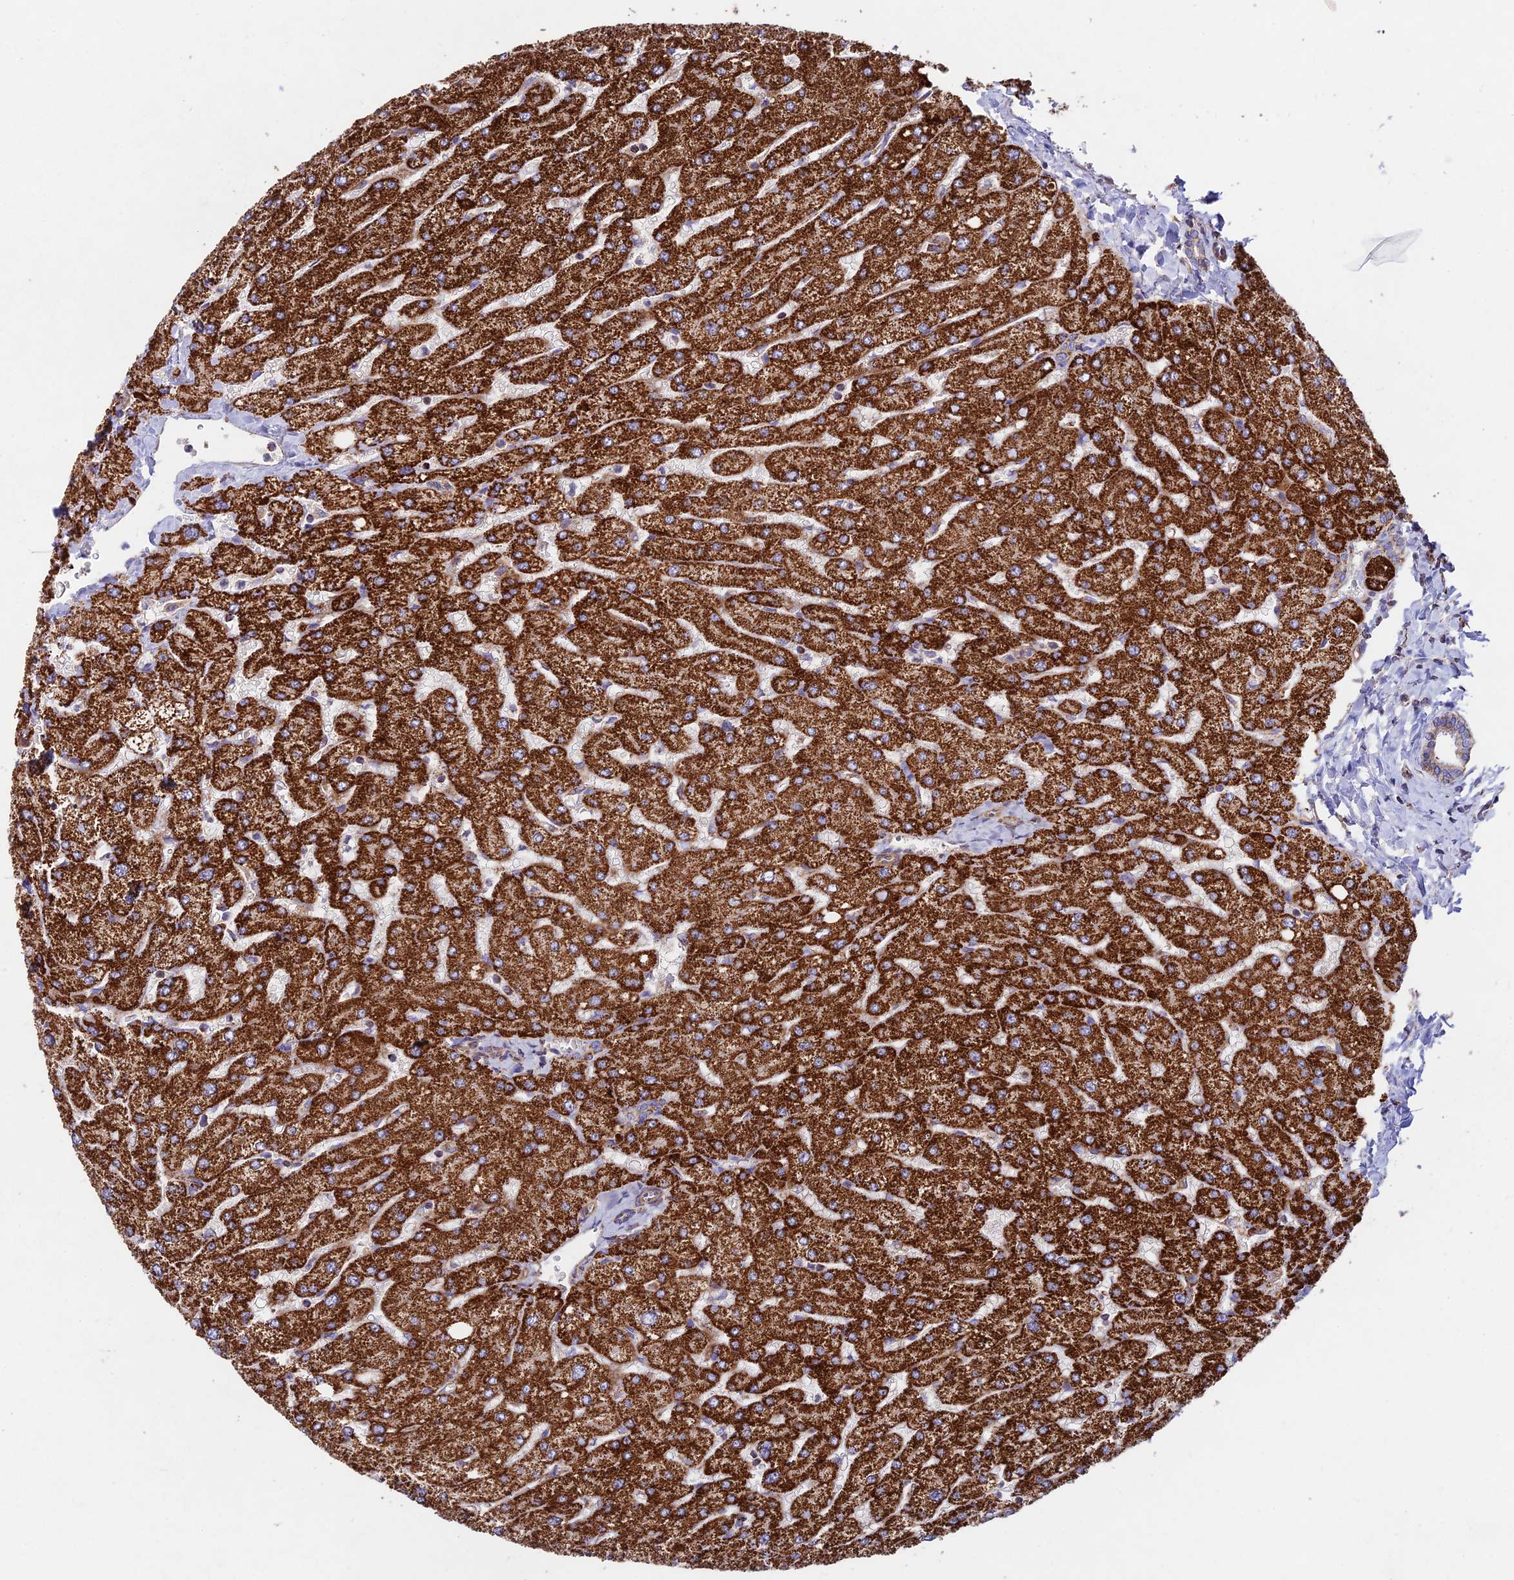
{"staining": {"intensity": "moderate", "quantity": "25%-75%", "location": "cytoplasmic/membranous"}, "tissue": "liver", "cell_type": "Cholangiocytes", "image_type": "normal", "snomed": [{"axis": "morphology", "description": "Normal tissue, NOS"}, {"axis": "topography", "description": "Liver"}], "caption": "Unremarkable liver reveals moderate cytoplasmic/membranous staining in approximately 25%-75% of cholangiocytes.", "gene": "KHDC3L", "patient": {"sex": "male", "age": 55}}